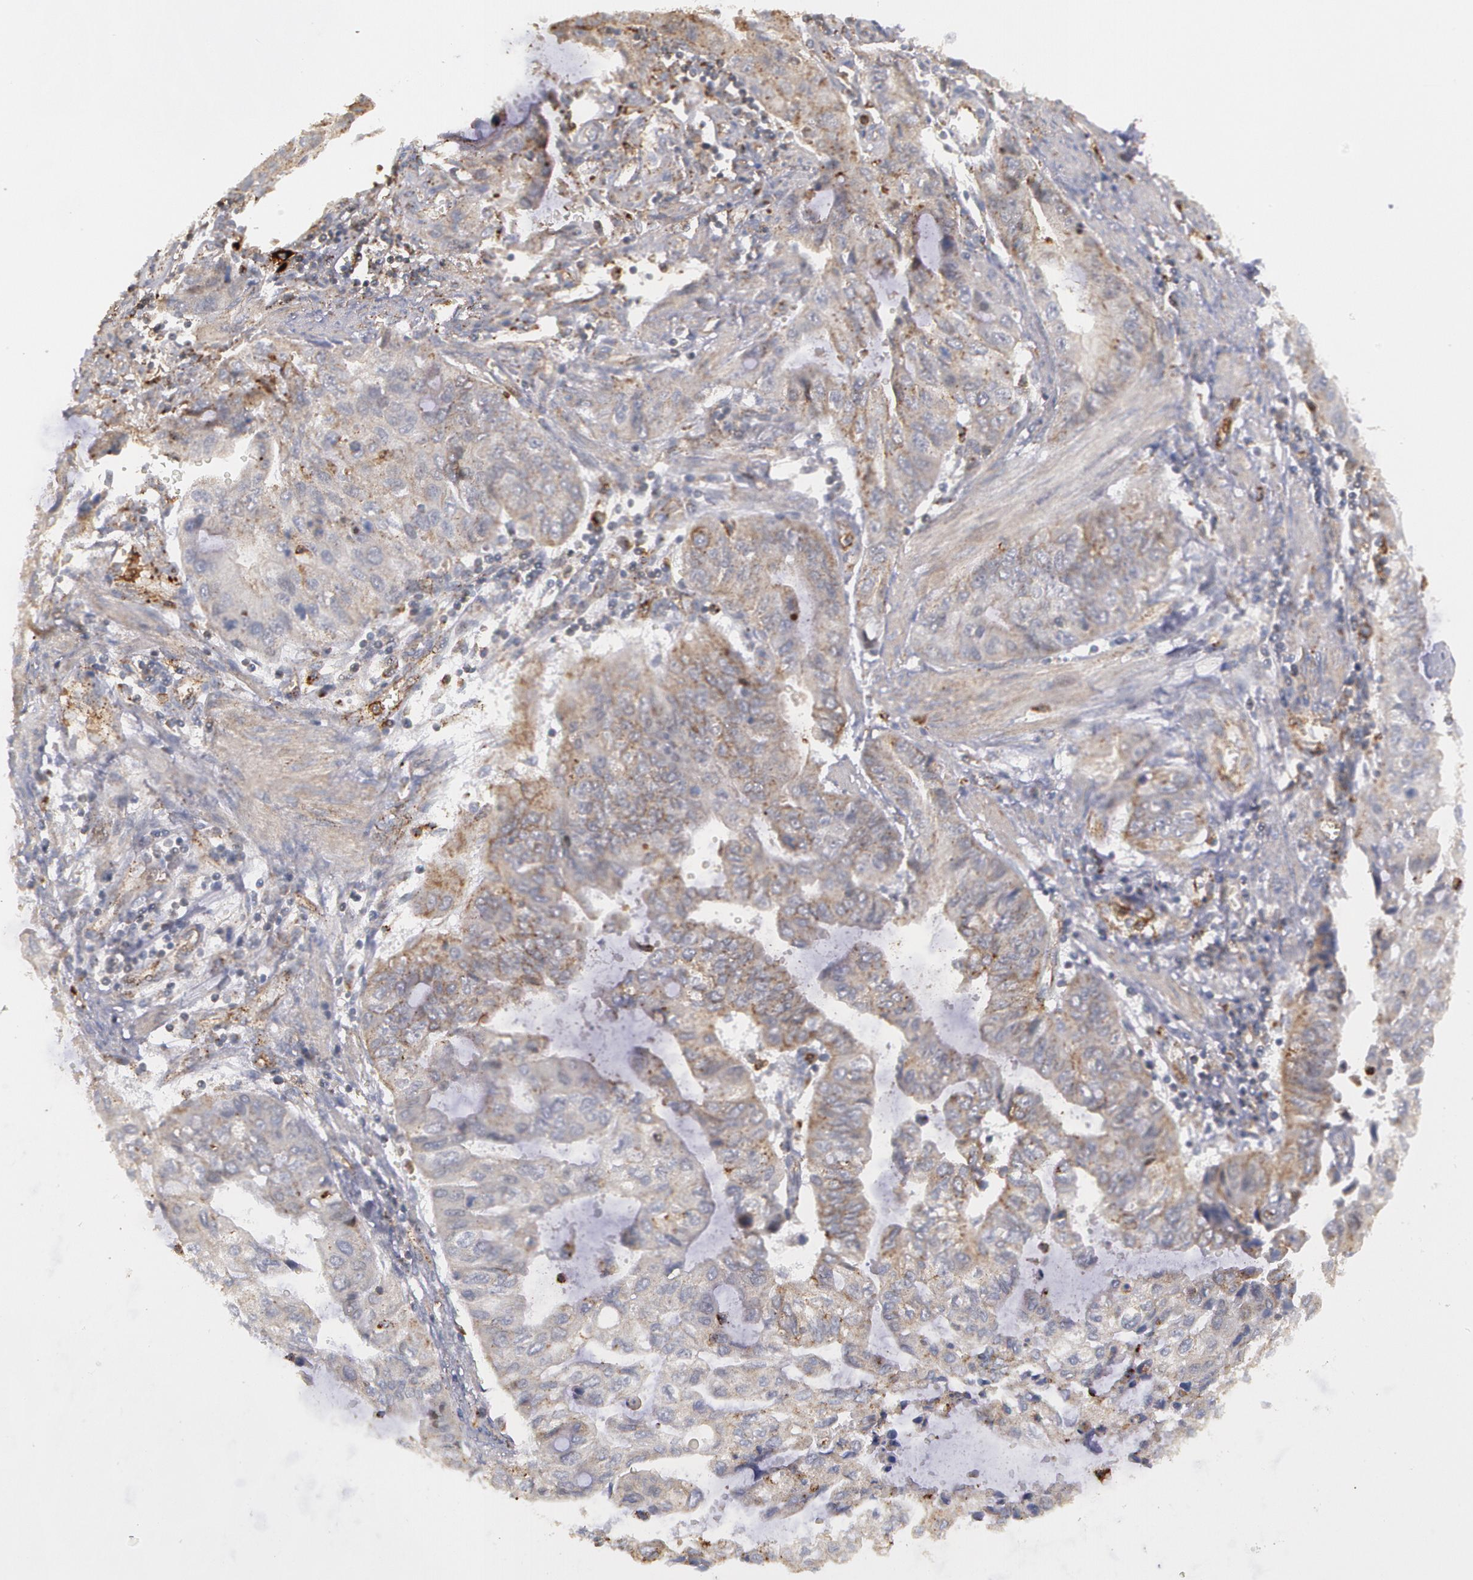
{"staining": {"intensity": "weak", "quantity": ">75%", "location": "cytoplasmic/membranous"}, "tissue": "stomach cancer", "cell_type": "Tumor cells", "image_type": "cancer", "snomed": [{"axis": "morphology", "description": "Adenocarcinoma, NOS"}, {"axis": "topography", "description": "Stomach, upper"}], "caption": "Protein expression analysis of stomach cancer (adenocarcinoma) demonstrates weak cytoplasmic/membranous expression in about >75% of tumor cells. The staining is performed using DAB brown chromogen to label protein expression. The nuclei are counter-stained blue using hematoxylin.", "gene": "FLOT2", "patient": {"sex": "female", "age": 52}}